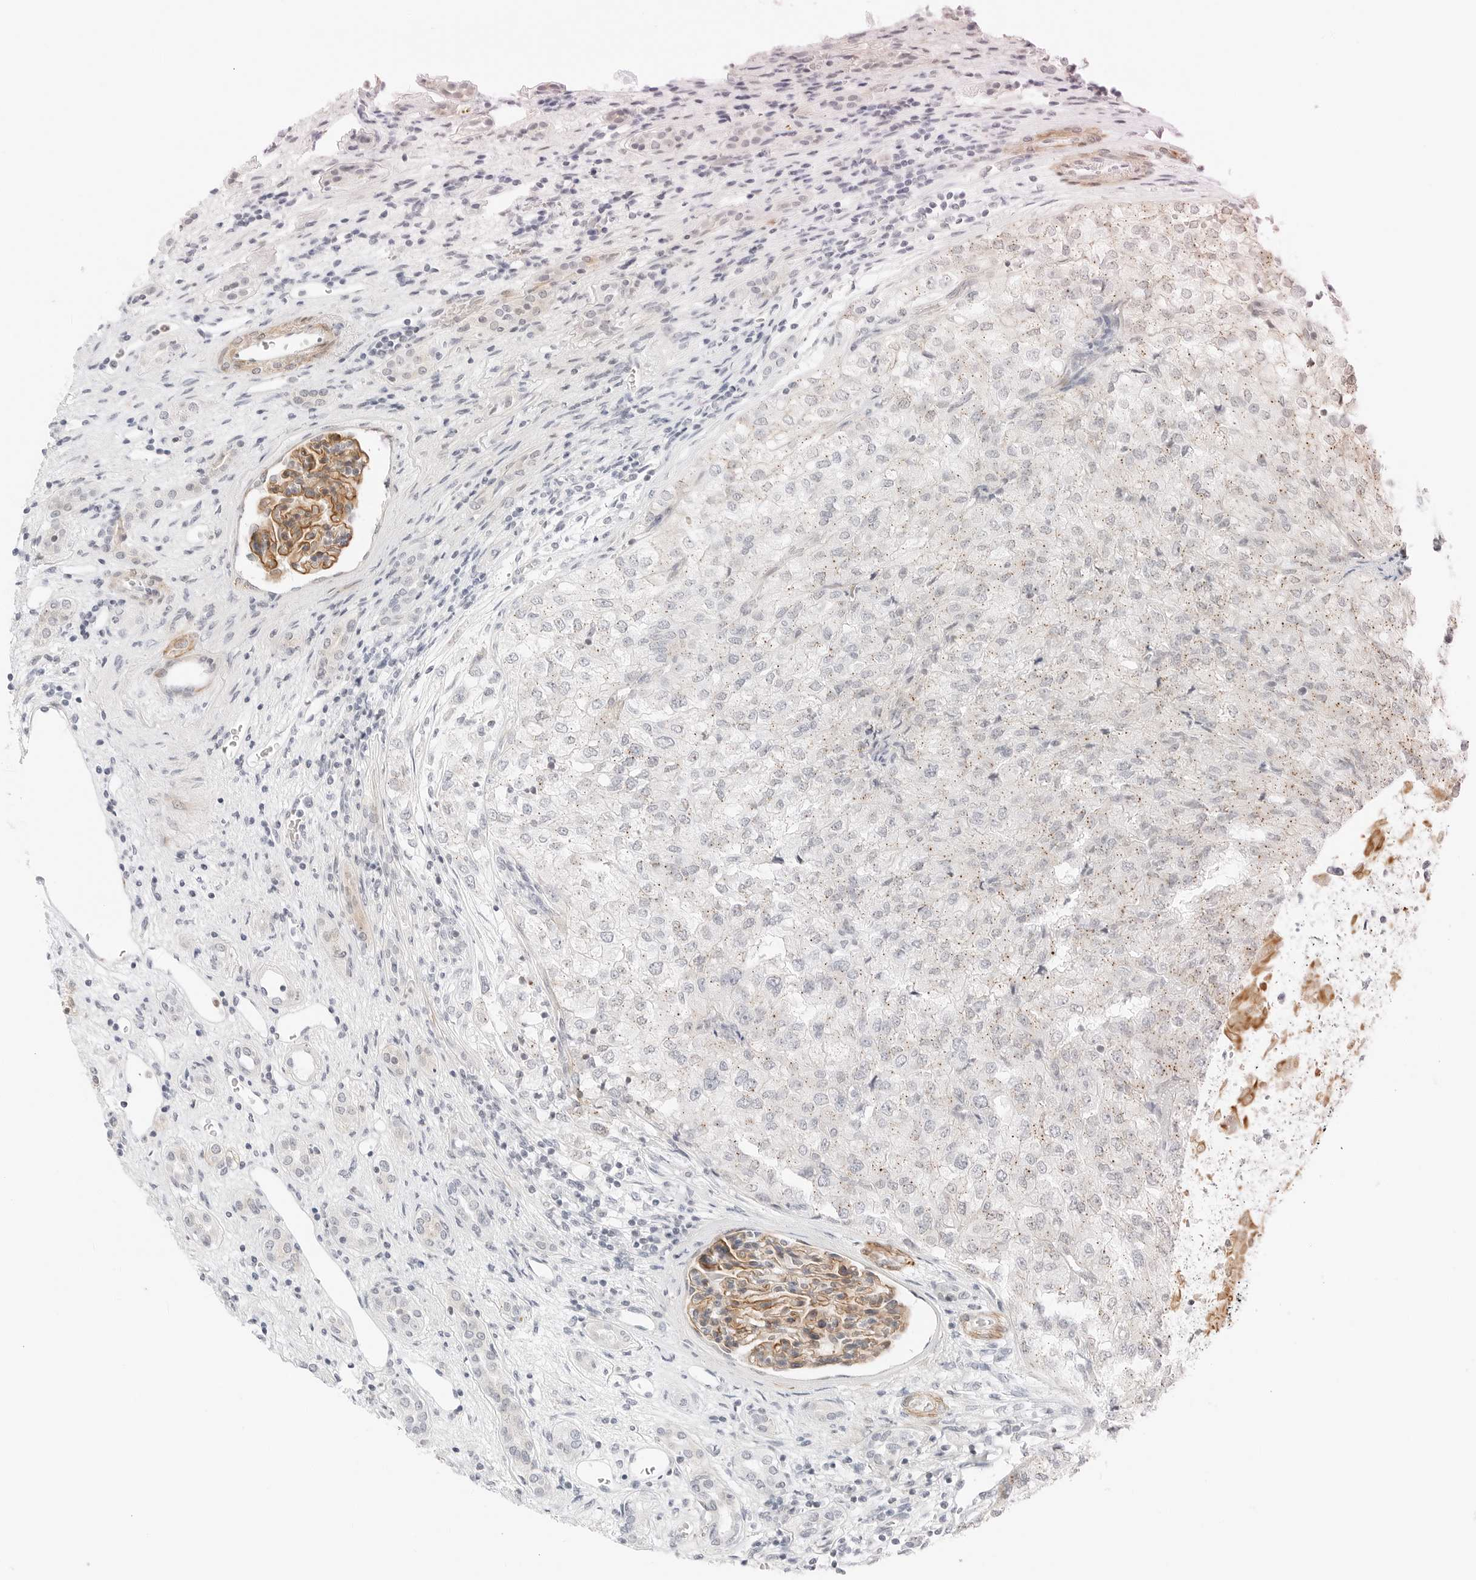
{"staining": {"intensity": "weak", "quantity": "<25%", "location": "cytoplasmic/membranous"}, "tissue": "renal cancer", "cell_type": "Tumor cells", "image_type": "cancer", "snomed": [{"axis": "morphology", "description": "Adenocarcinoma, NOS"}, {"axis": "topography", "description": "Kidney"}], "caption": "DAB immunohistochemical staining of renal cancer (adenocarcinoma) reveals no significant expression in tumor cells.", "gene": "IQCC", "patient": {"sex": "female", "age": 54}}